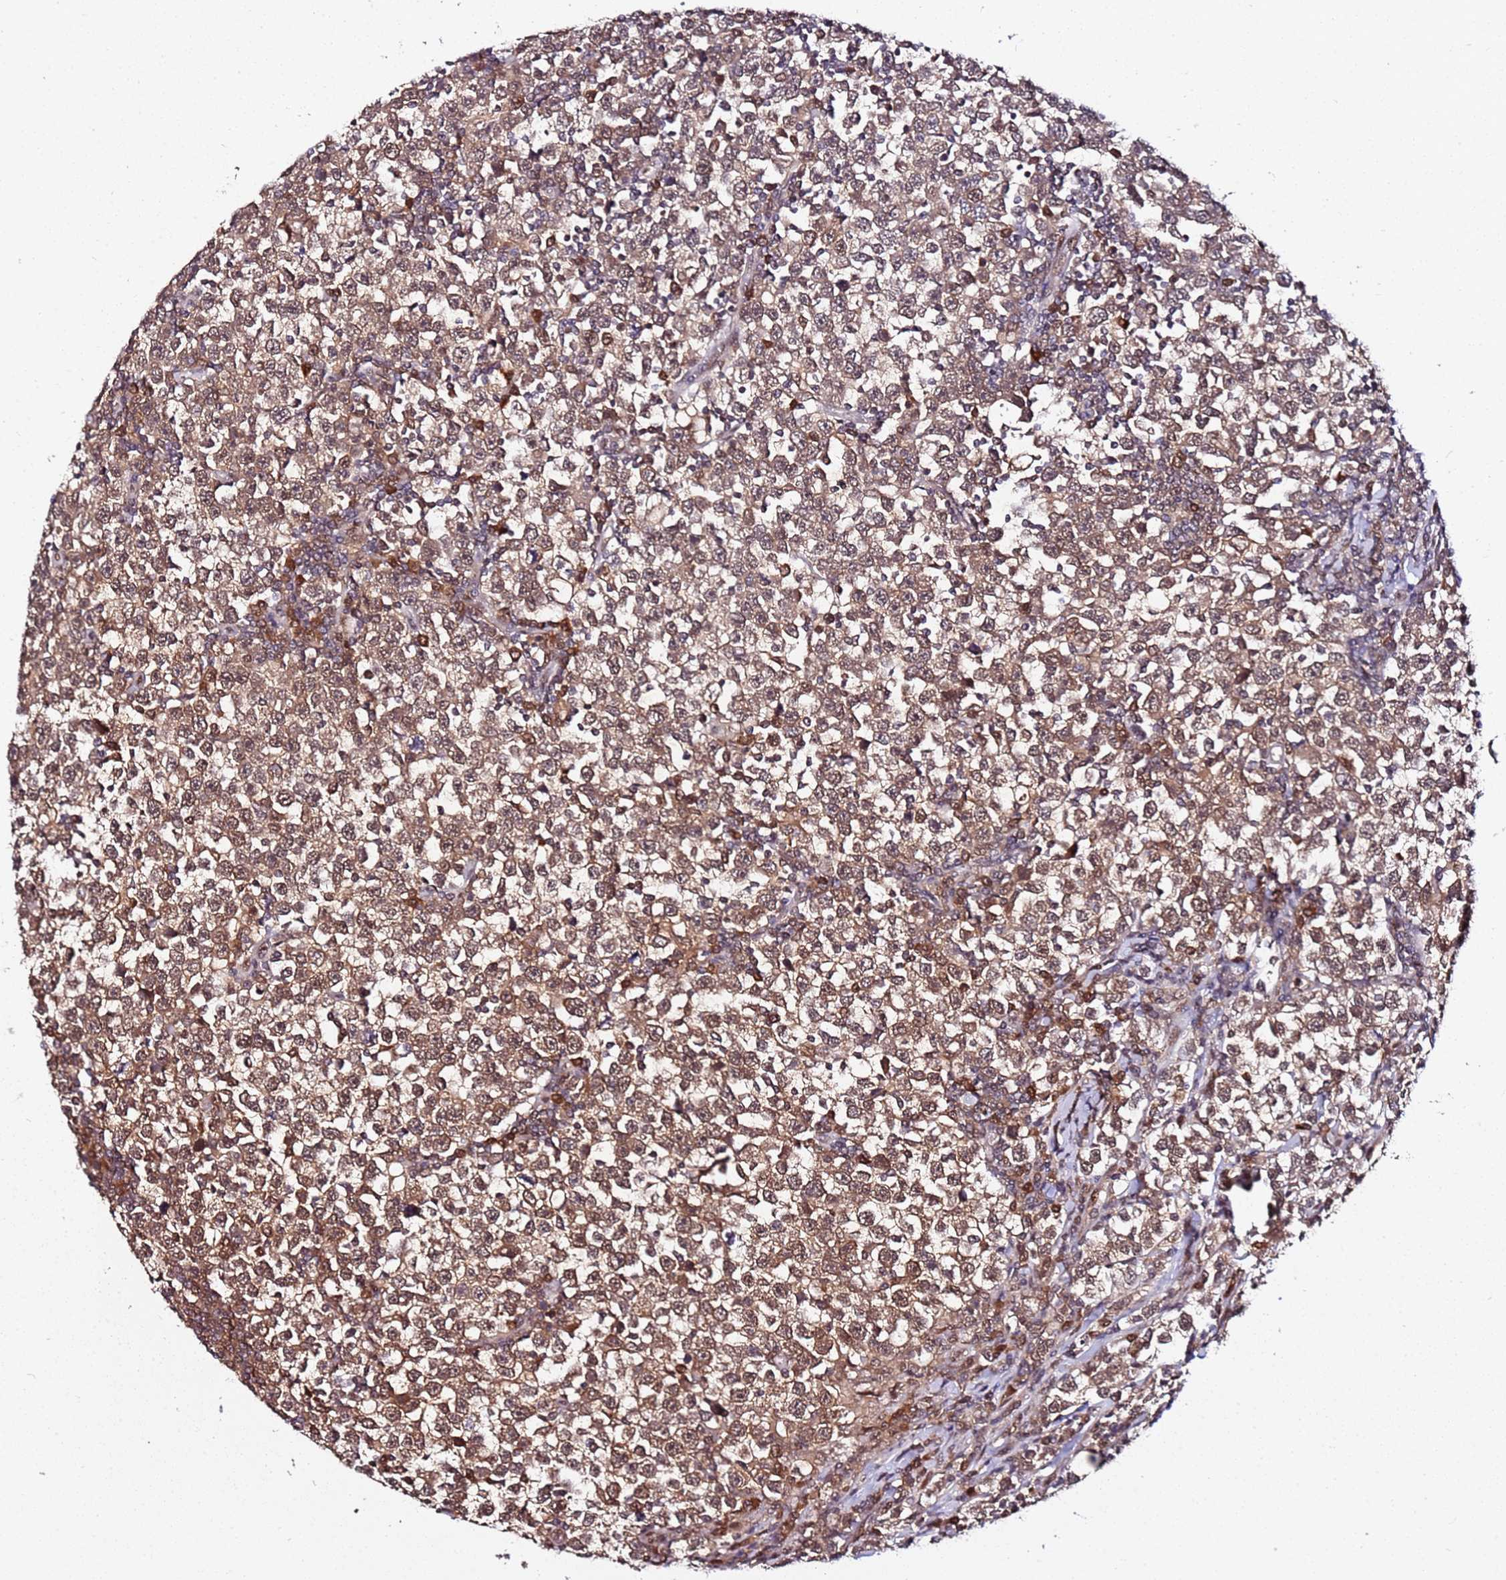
{"staining": {"intensity": "moderate", "quantity": ">75%", "location": "cytoplasmic/membranous,nuclear"}, "tissue": "testis cancer", "cell_type": "Tumor cells", "image_type": "cancer", "snomed": [{"axis": "morphology", "description": "Normal tissue, NOS"}, {"axis": "morphology", "description": "Seminoma, NOS"}, {"axis": "topography", "description": "Testis"}], "caption": "High-magnification brightfield microscopy of seminoma (testis) stained with DAB (3,3'-diaminobenzidine) (brown) and counterstained with hematoxylin (blue). tumor cells exhibit moderate cytoplasmic/membranous and nuclear positivity is seen in about>75% of cells.", "gene": "RGS18", "patient": {"sex": "male", "age": 43}}